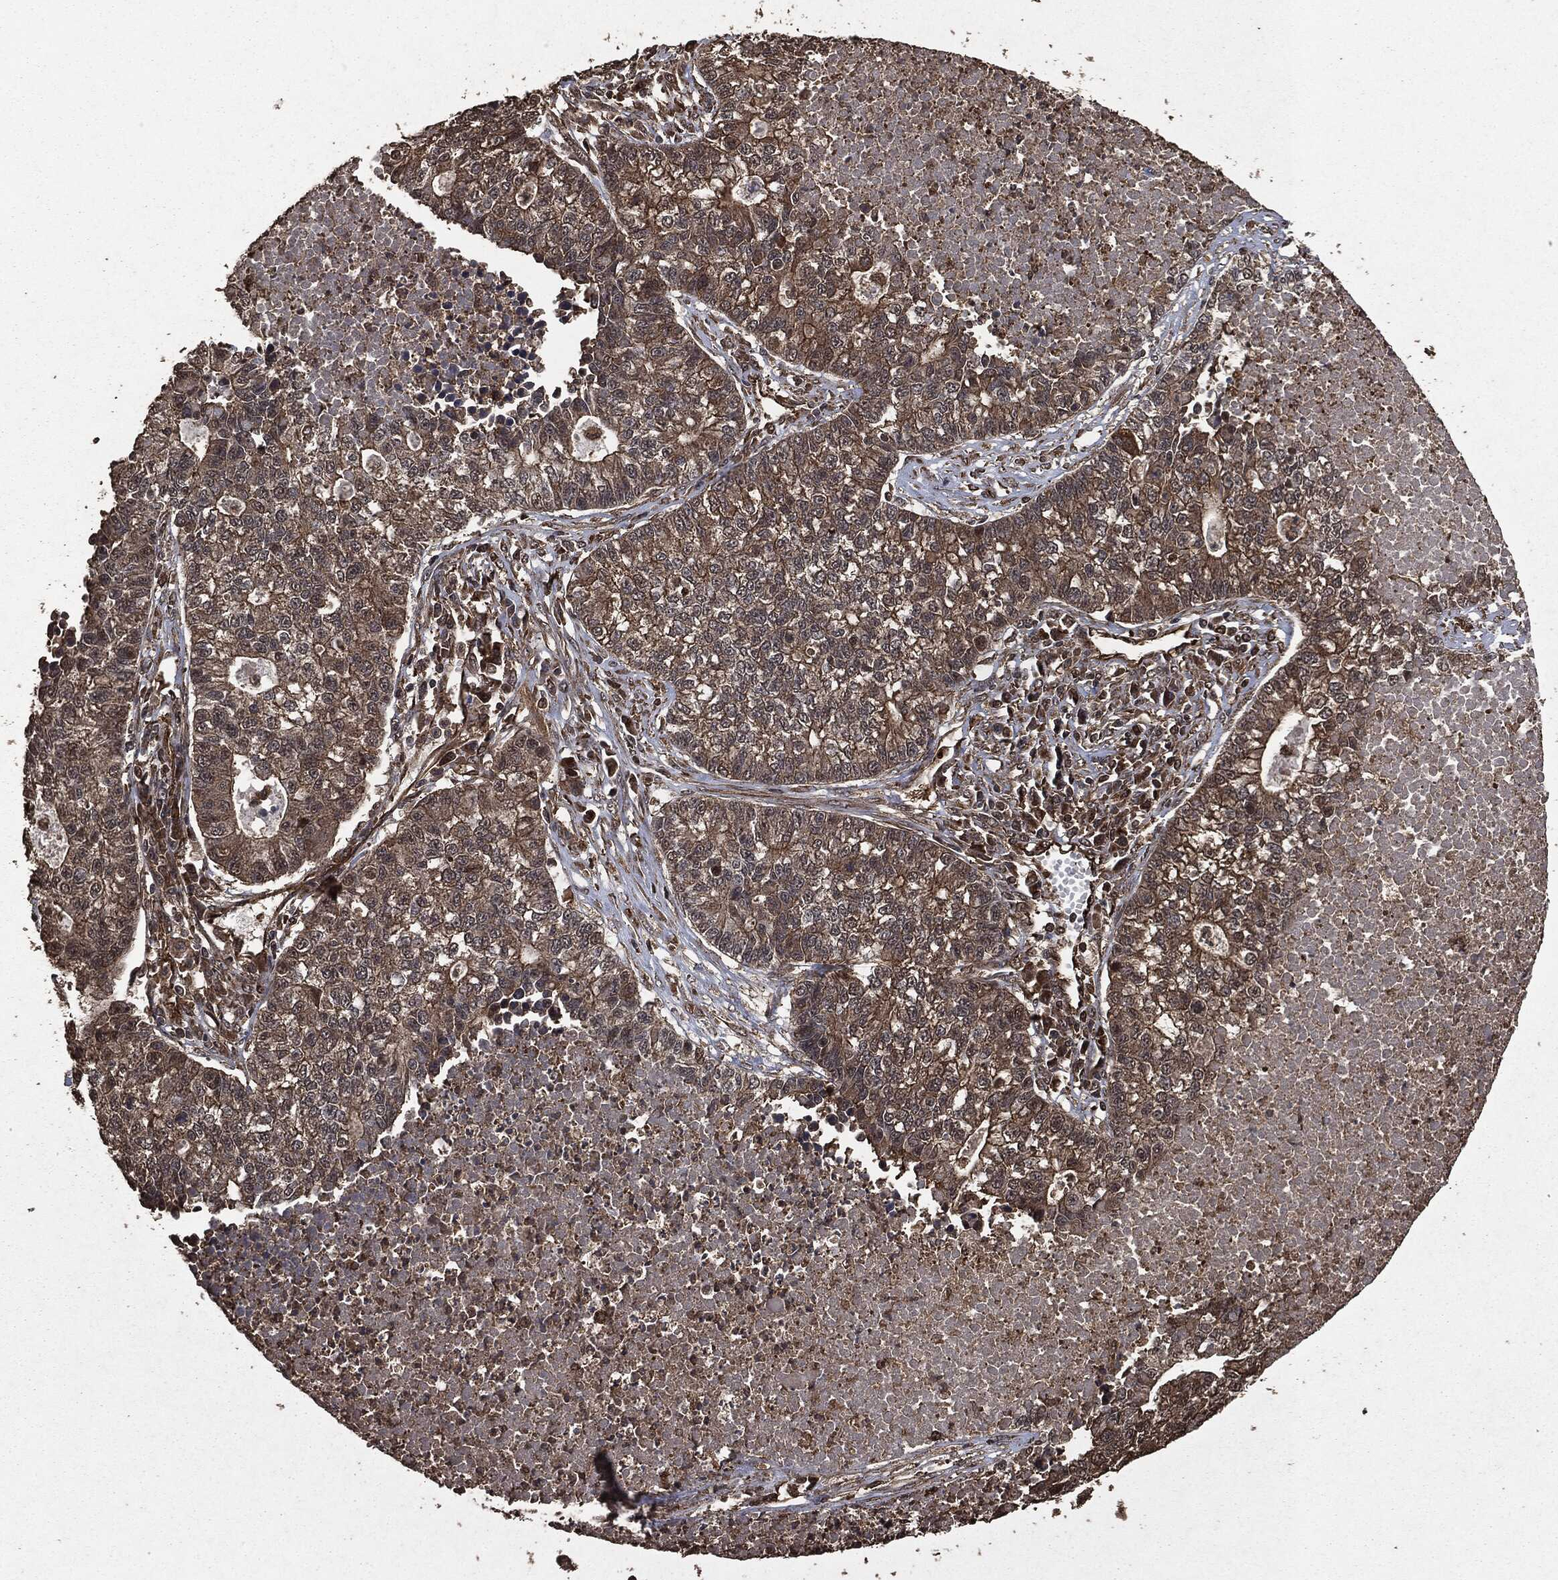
{"staining": {"intensity": "moderate", "quantity": "<25%", "location": "cytoplasmic/membranous"}, "tissue": "lung cancer", "cell_type": "Tumor cells", "image_type": "cancer", "snomed": [{"axis": "morphology", "description": "Adenocarcinoma, NOS"}, {"axis": "topography", "description": "Lung"}], "caption": "Immunohistochemistry (IHC) (DAB (3,3'-diaminobenzidine)) staining of lung adenocarcinoma reveals moderate cytoplasmic/membranous protein positivity in approximately <25% of tumor cells.", "gene": "HRAS", "patient": {"sex": "male", "age": 57}}